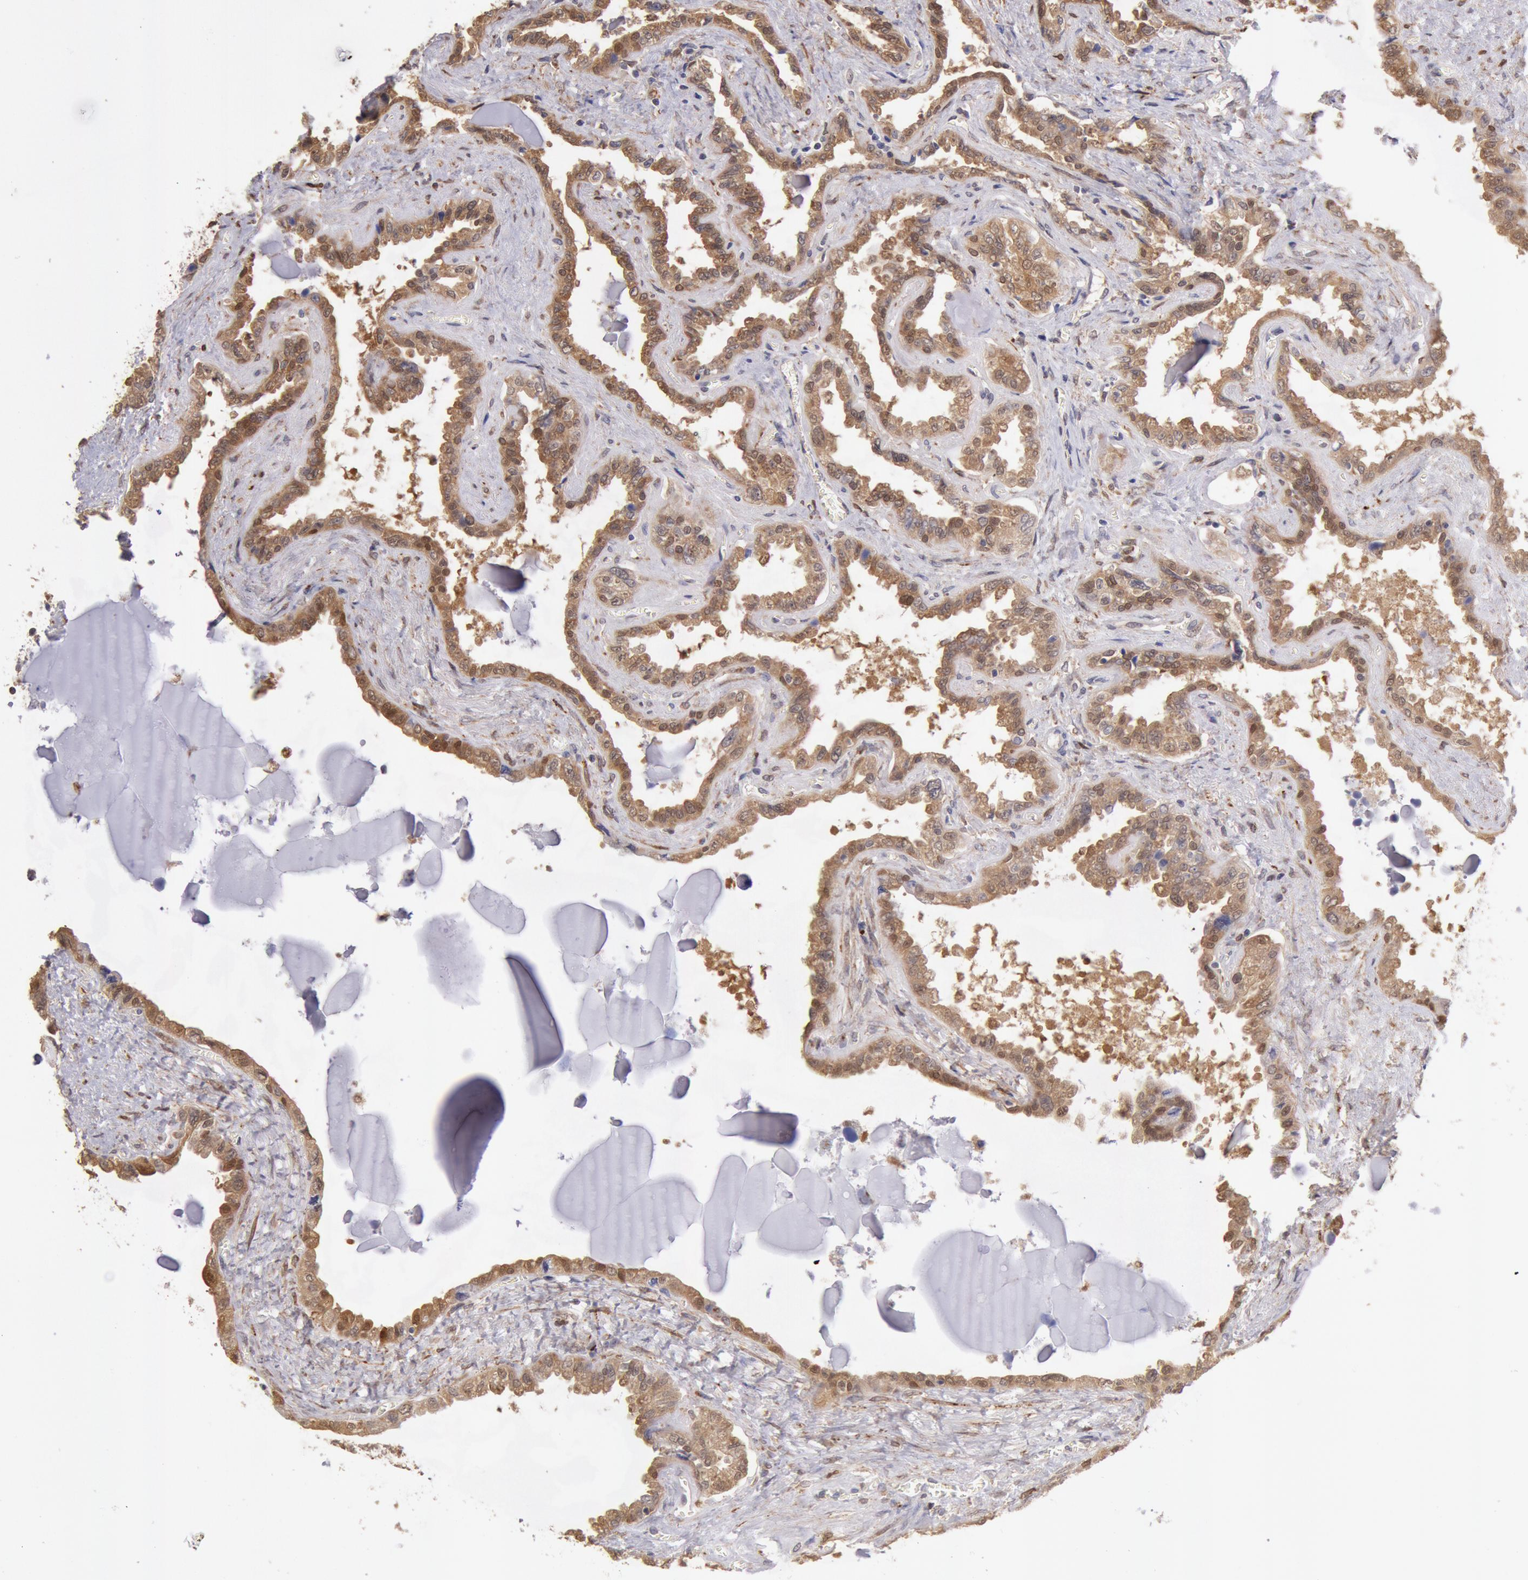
{"staining": {"intensity": "moderate", "quantity": ">75%", "location": "cytoplasmic/membranous,nuclear"}, "tissue": "seminal vesicle", "cell_type": "Glandular cells", "image_type": "normal", "snomed": [{"axis": "morphology", "description": "Normal tissue, NOS"}, {"axis": "morphology", "description": "Inflammation, NOS"}, {"axis": "topography", "description": "Urinary bladder"}, {"axis": "topography", "description": "Prostate"}, {"axis": "topography", "description": "Seminal veicle"}], "caption": "Immunohistochemistry (IHC) micrograph of normal seminal vesicle: seminal vesicle stained using immunohistochemistry displays medium levels of moderate protein expression localized specifically in the cytoplasmic/membranous,nuclear of glandular cells, appearing as a cytoplasmic/membranous,nuclear brown color.", "gene": "COMT", "patient": {"sex": "male", "age": 82}}